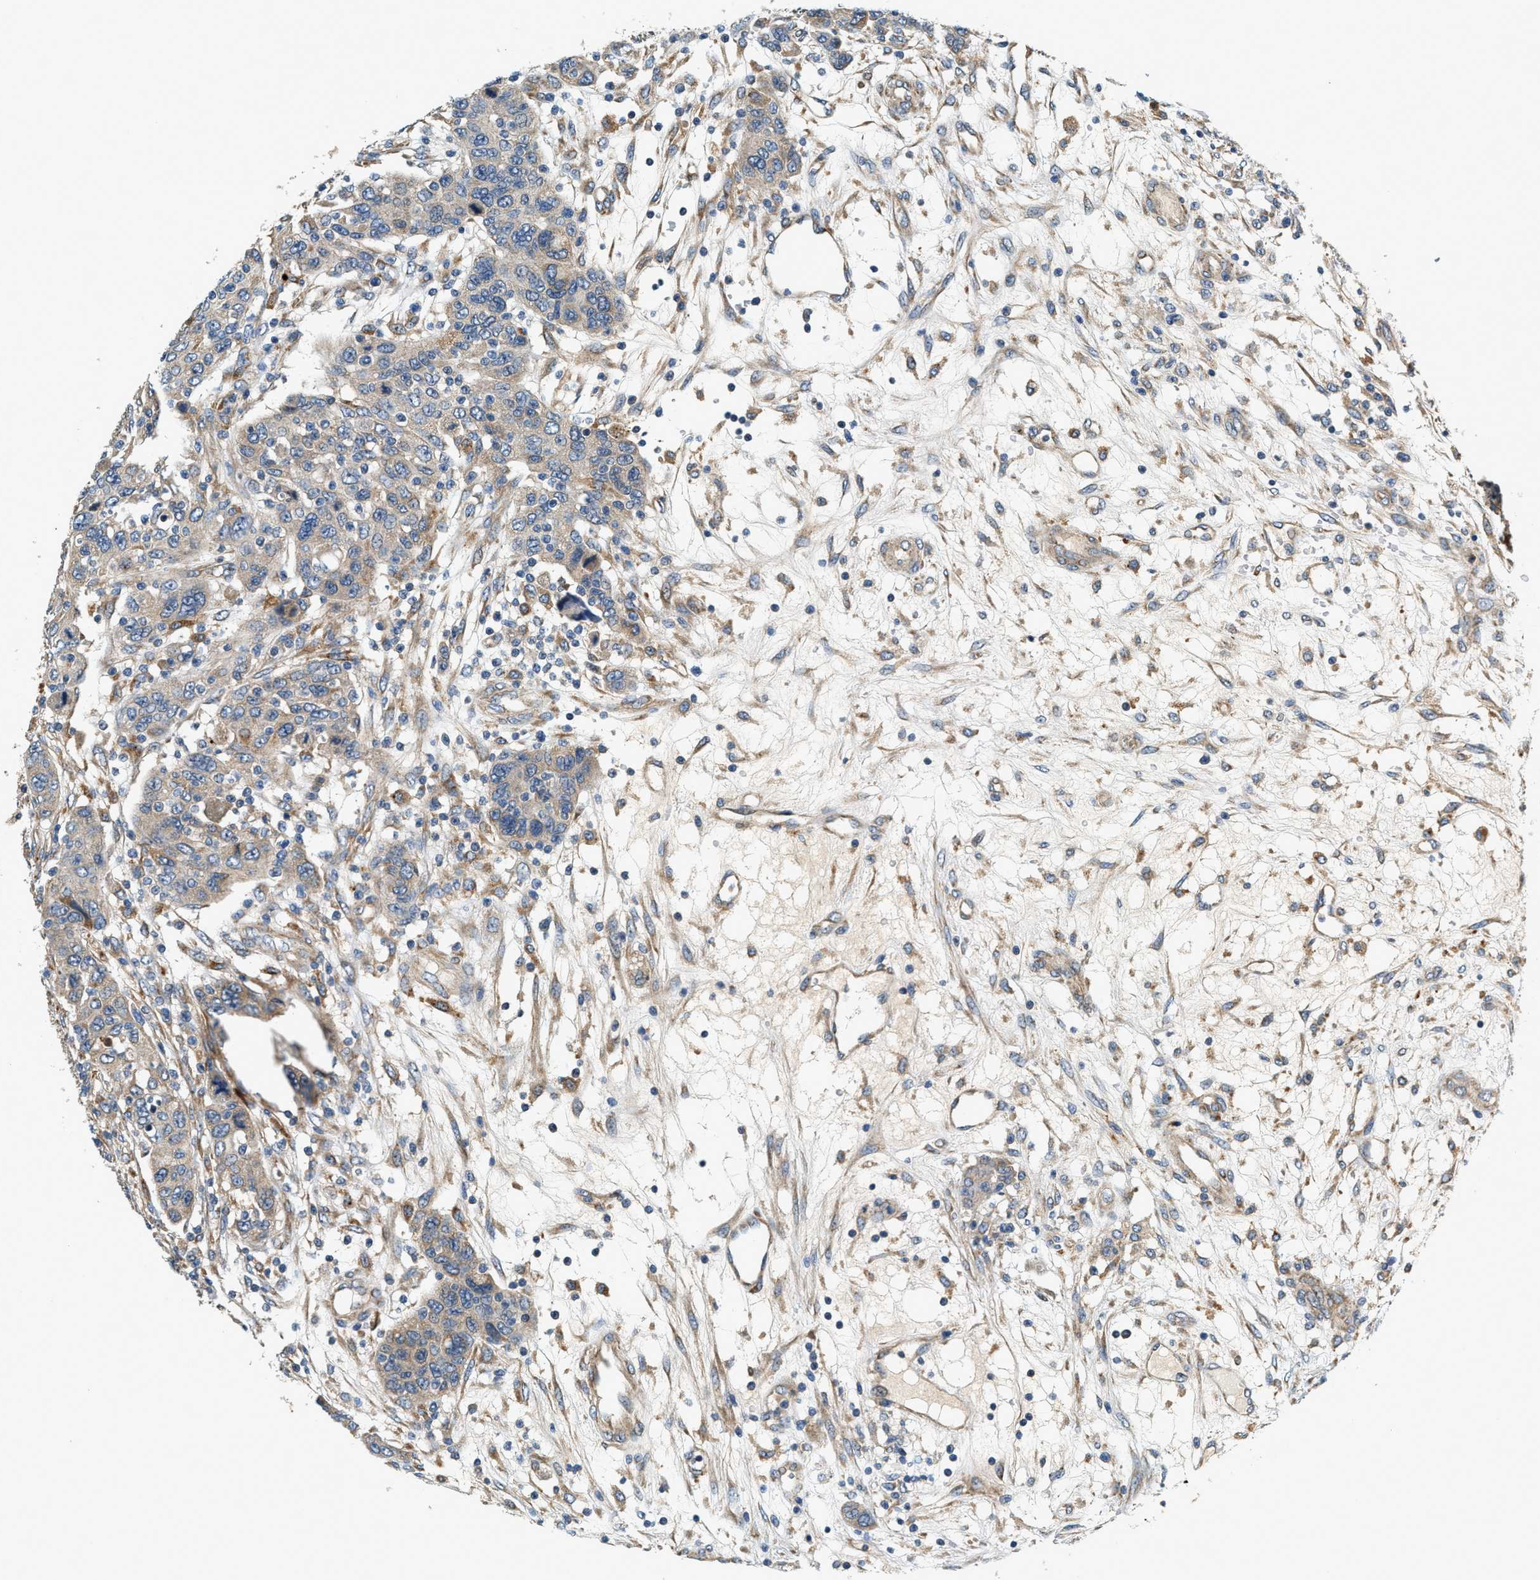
{"staining": {"intensity": "moderate", "quantity": ">75%", "location": "cytoplasmic/membranous"}, "tissue": "breast cancer", "cell_type": "Tumor cells", "image_type": "cancer", "snomed": [{"axis": "morphology", "description": "Duct carcinoma"}, {"axis": "topography", "description": "Breast"}], "caption": "Invasive ductal carcinoma (breast) was stained to show a protein in brown. There is medium levels of moderate cytoplasmic/membranous staining in approximately >75% of tumor cells.", "gene": "DUSP10", "patient": {"sex": "female", "age": 37}}